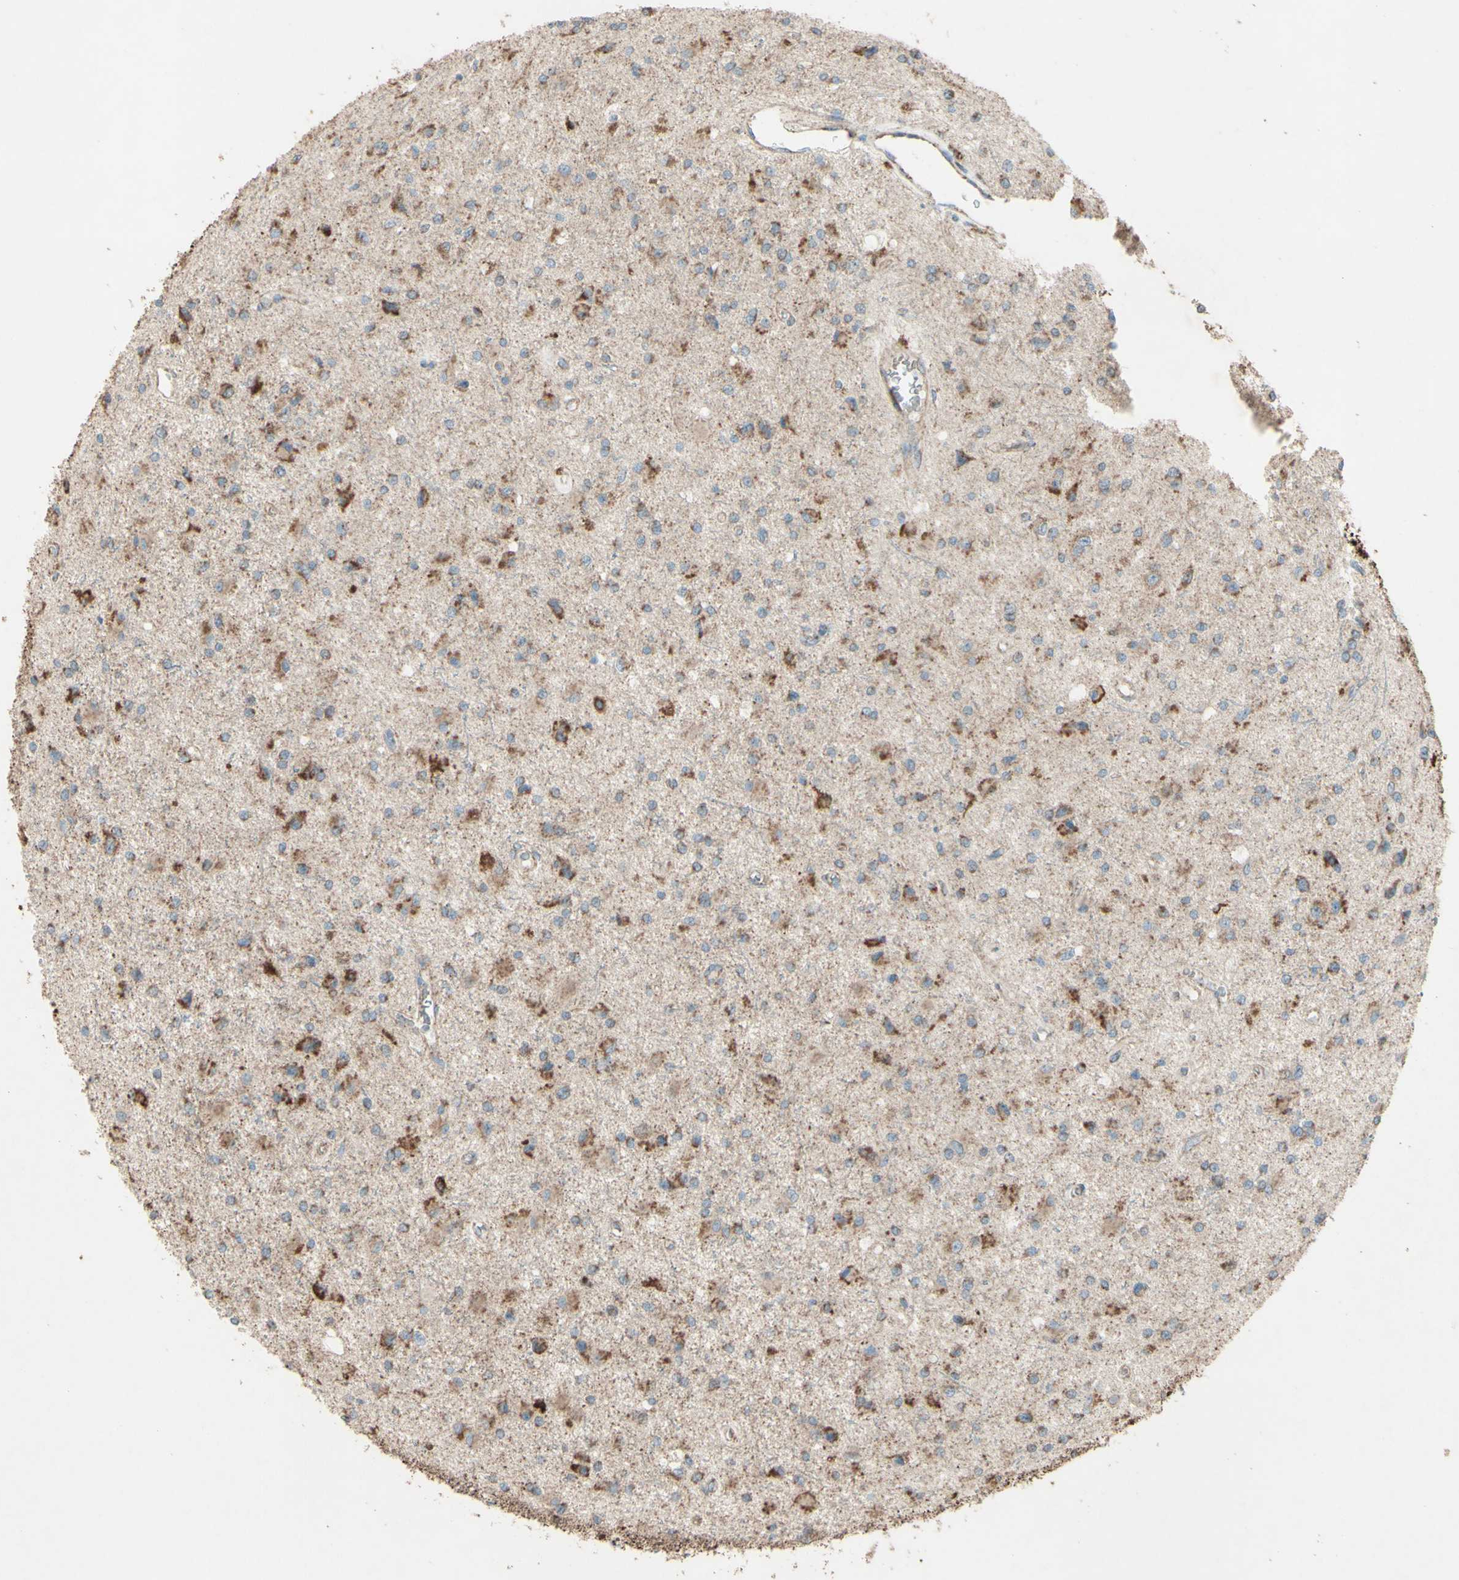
{"staining": {"intensity": "strong", "quantity": ">75%", "location": "cytoplasmic/membranous"}, "tissue": "glioma", "cell_type": "Tumor cells", "image_type": "cancer", "snomed": [{"axis": "morphology", "description": "Glioma, malignant, Low grade"}, {"axis": "topography", "description": "Brain"}], "caption": "Human glioma stained with a brown dye exhibits strong cytoplasmic/membranous positive expression in about >75% of tumor cells.", "gene": "RHOT1", "patient": {"sex": "male", "age": 58}}